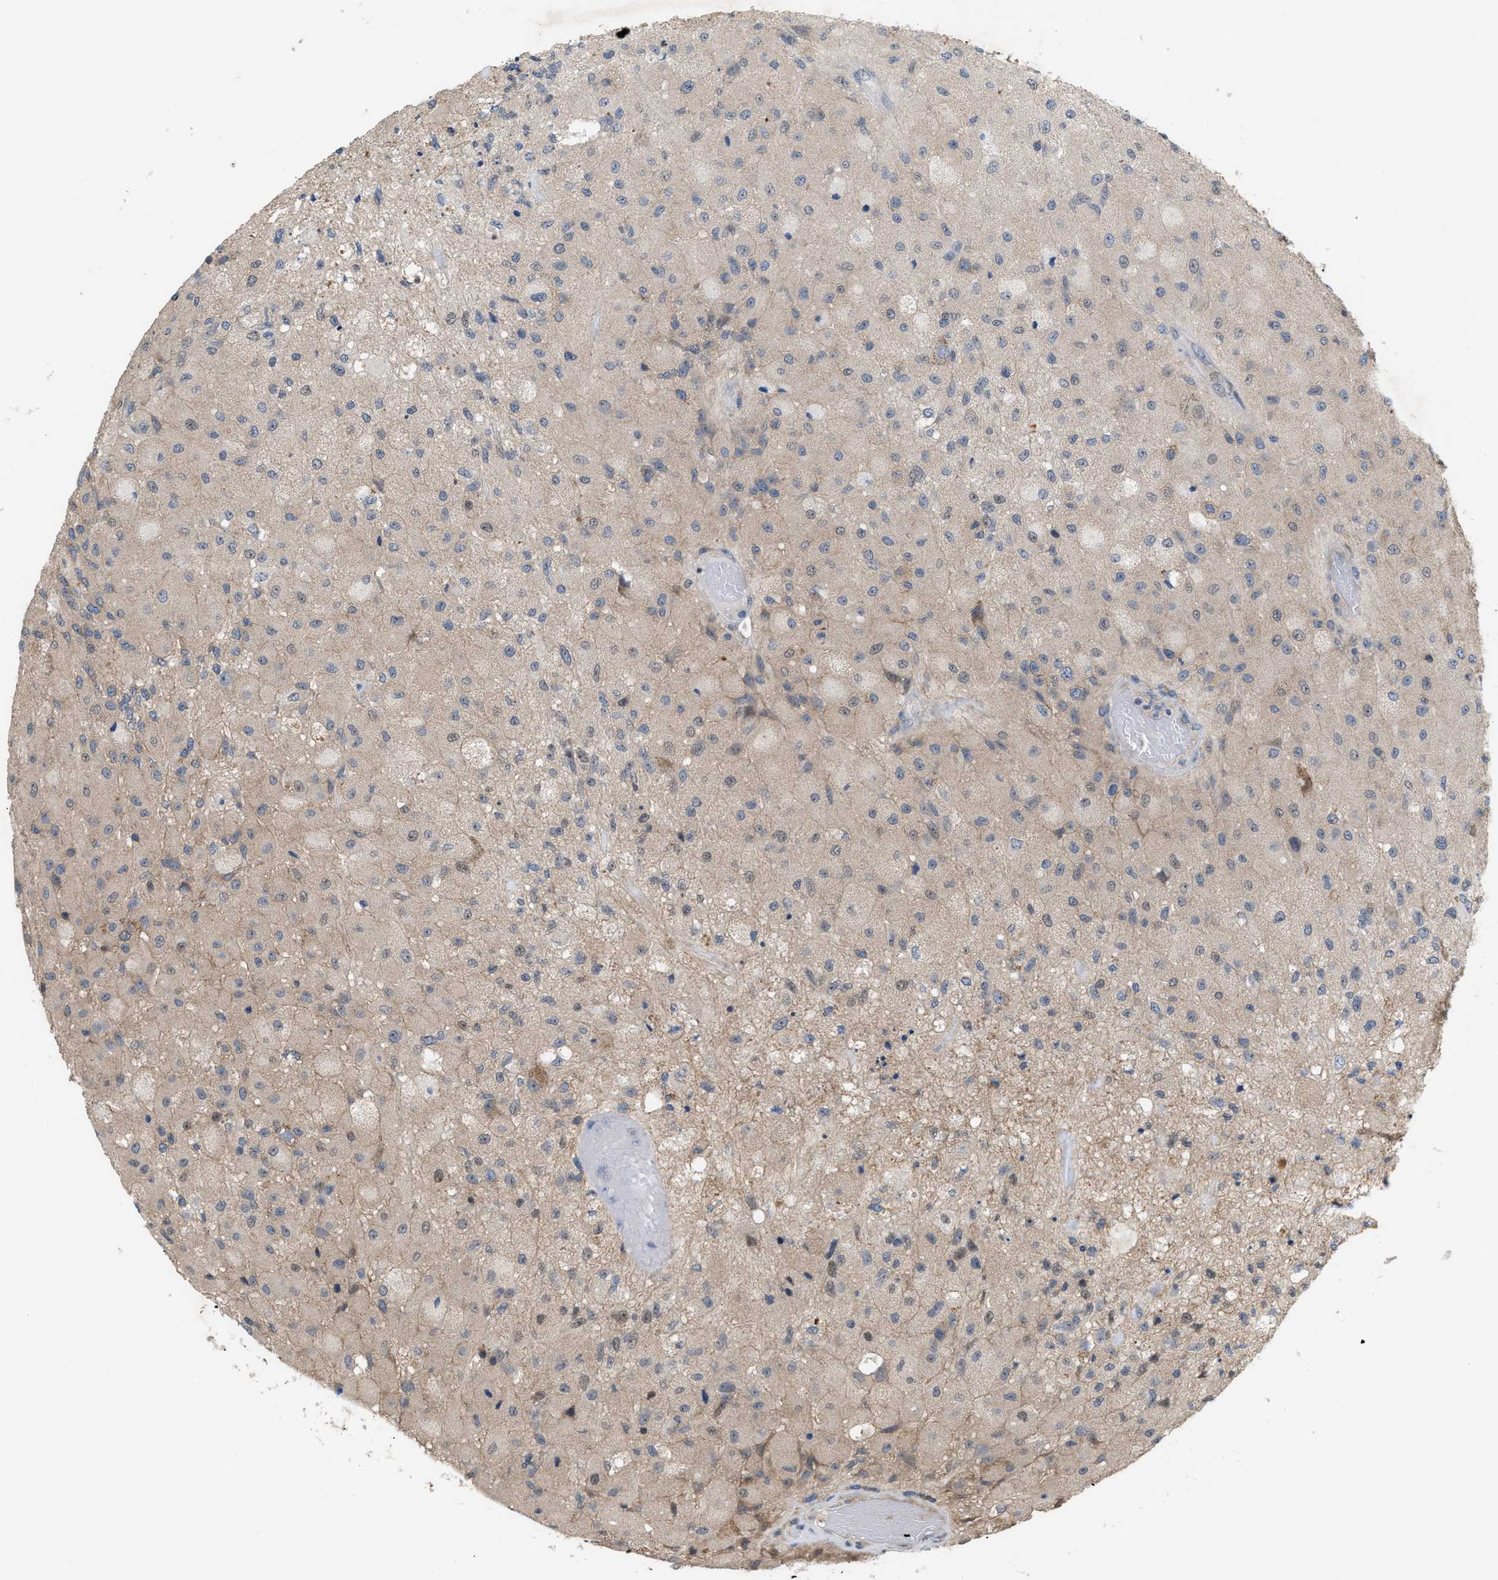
{"staining": {"intensity": "negative", "quantity": "none", "location": "none"}, "tissue": "glioma", "cell_type": "Tumor cells", "image_type": "cancer", "snomed": [{"axis": "morphology", "description": "Normal tissue, NOS"}, {"axis": "morphology", "description": "Glioma, malignant, High grade"}, {"axis": "topography", "description": "Cerebral cortex"}], "caption": "The micrograph shows no staining of tumor cells in high-grade glioma (malignant).", "gene": "MFSD6", "patient": {"sex": "male", "age": 77}}